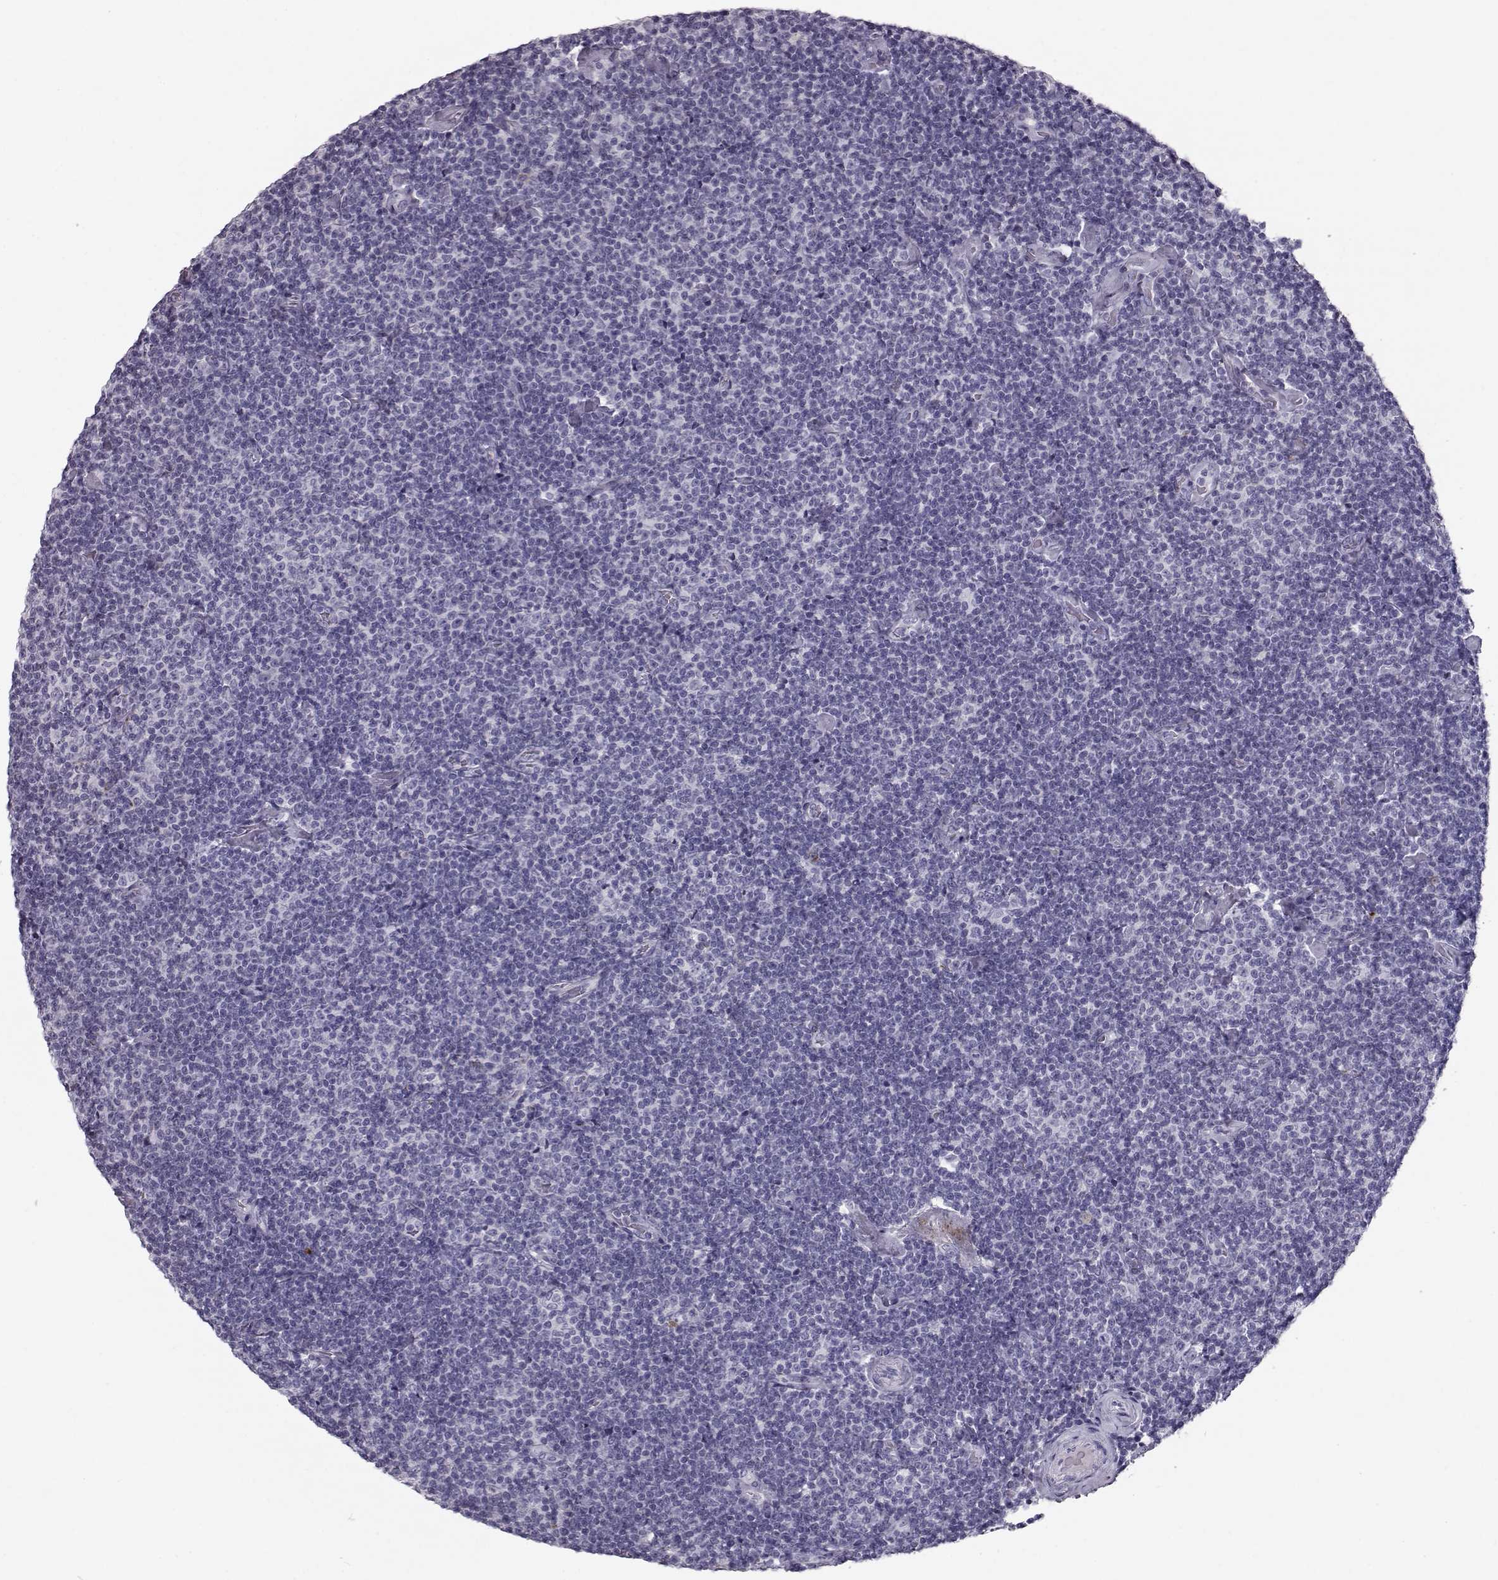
{"staining": {"intensity": "negative", "quantity": "none", "location": "none"}, "tissue": "lymphoma", "cell_type": "Tumor cells", "image_type": "cancer", "snomed": [{"axis": "morphology", "description": "Malignant lymphoma, non-Hodgkin's type, Low grade"}, {"axis": "topography", "description": "Lymph node"}], "caption": "An immunohistochemistry micrograph of low-grade malignant lymphoma, non-Hodgkin's type is shown. There is no staining in tumor cells of low-grade malignant lymphoma, non-Hodgkin's type.", "gene": "CCL19", "patient": {"sex": "male", "age": 81}}